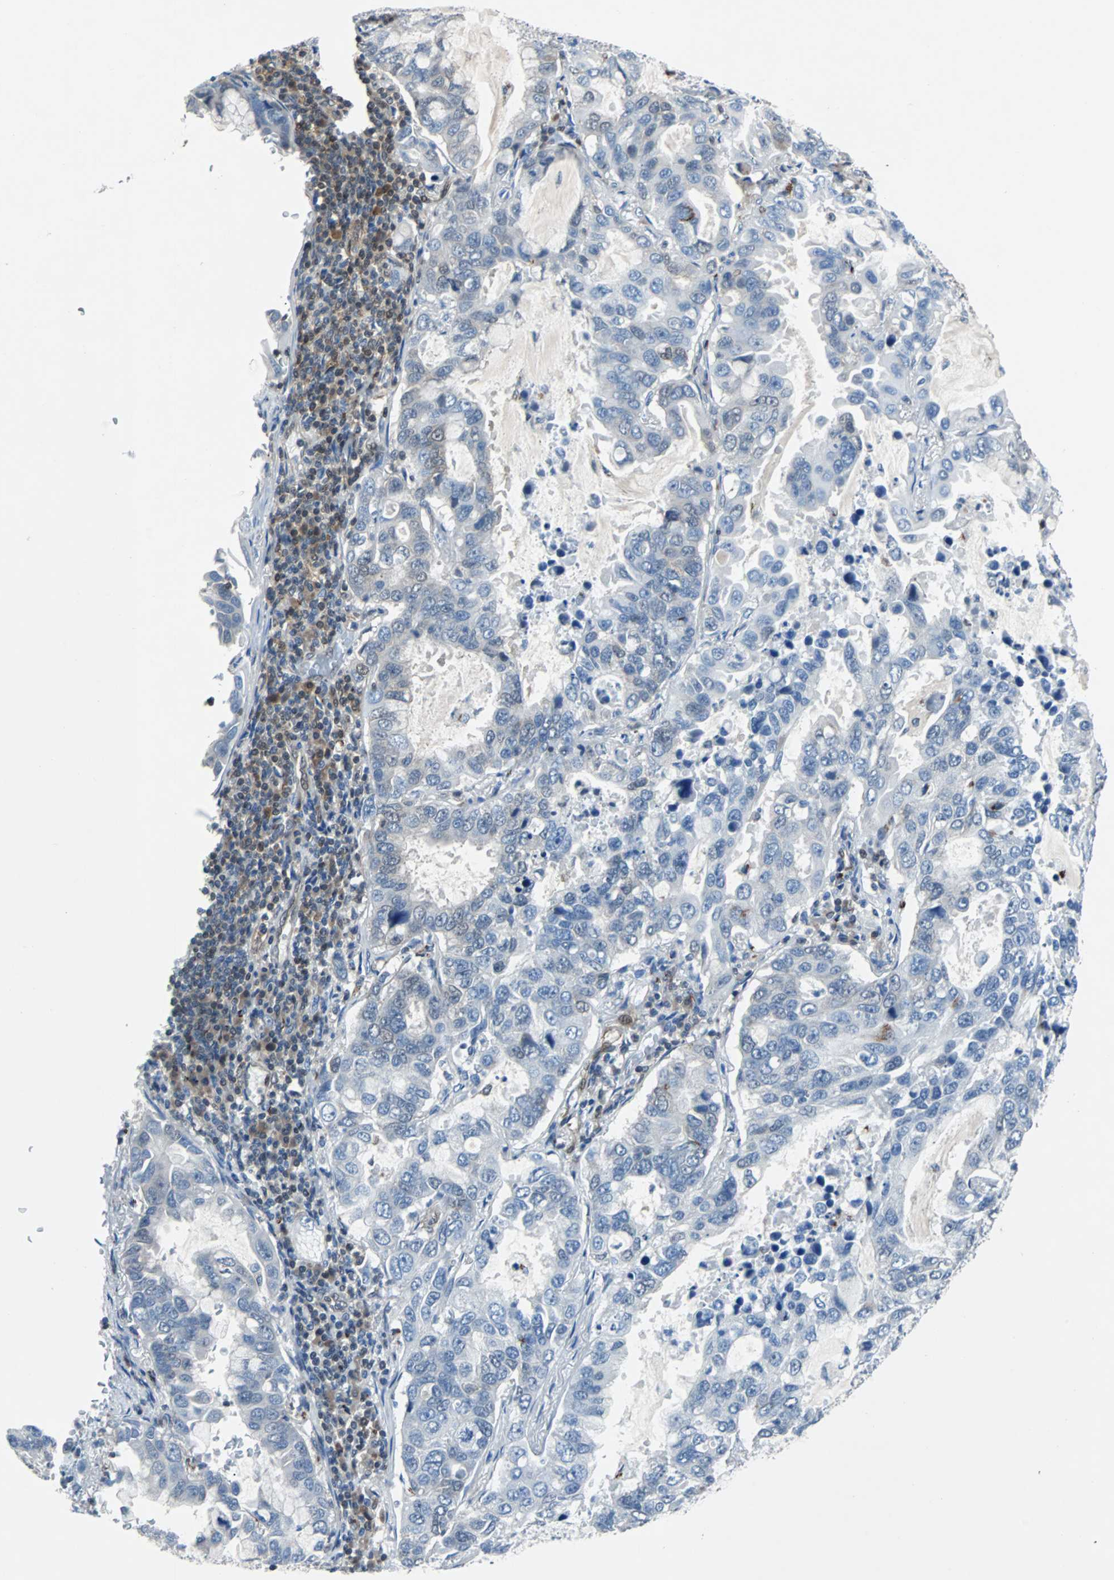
{"staining": {"intensity": "negative", "quantity": "none", "location": "none"}, "tissue": "lung cancer", "cell_type": "Tumor cells", "image_type": "cancer", "snomed": [{"axis": "morphology", "description": "Adenocarcinoma, NOS"}, {"axis": "topography", "description": "Lung"}], "caption": "Lung cancer stained for a protein using IHC demonstrates no expression tumor cells.", "gene": "MAP2K6", "patient": {"sex": "male", "age": 64}}